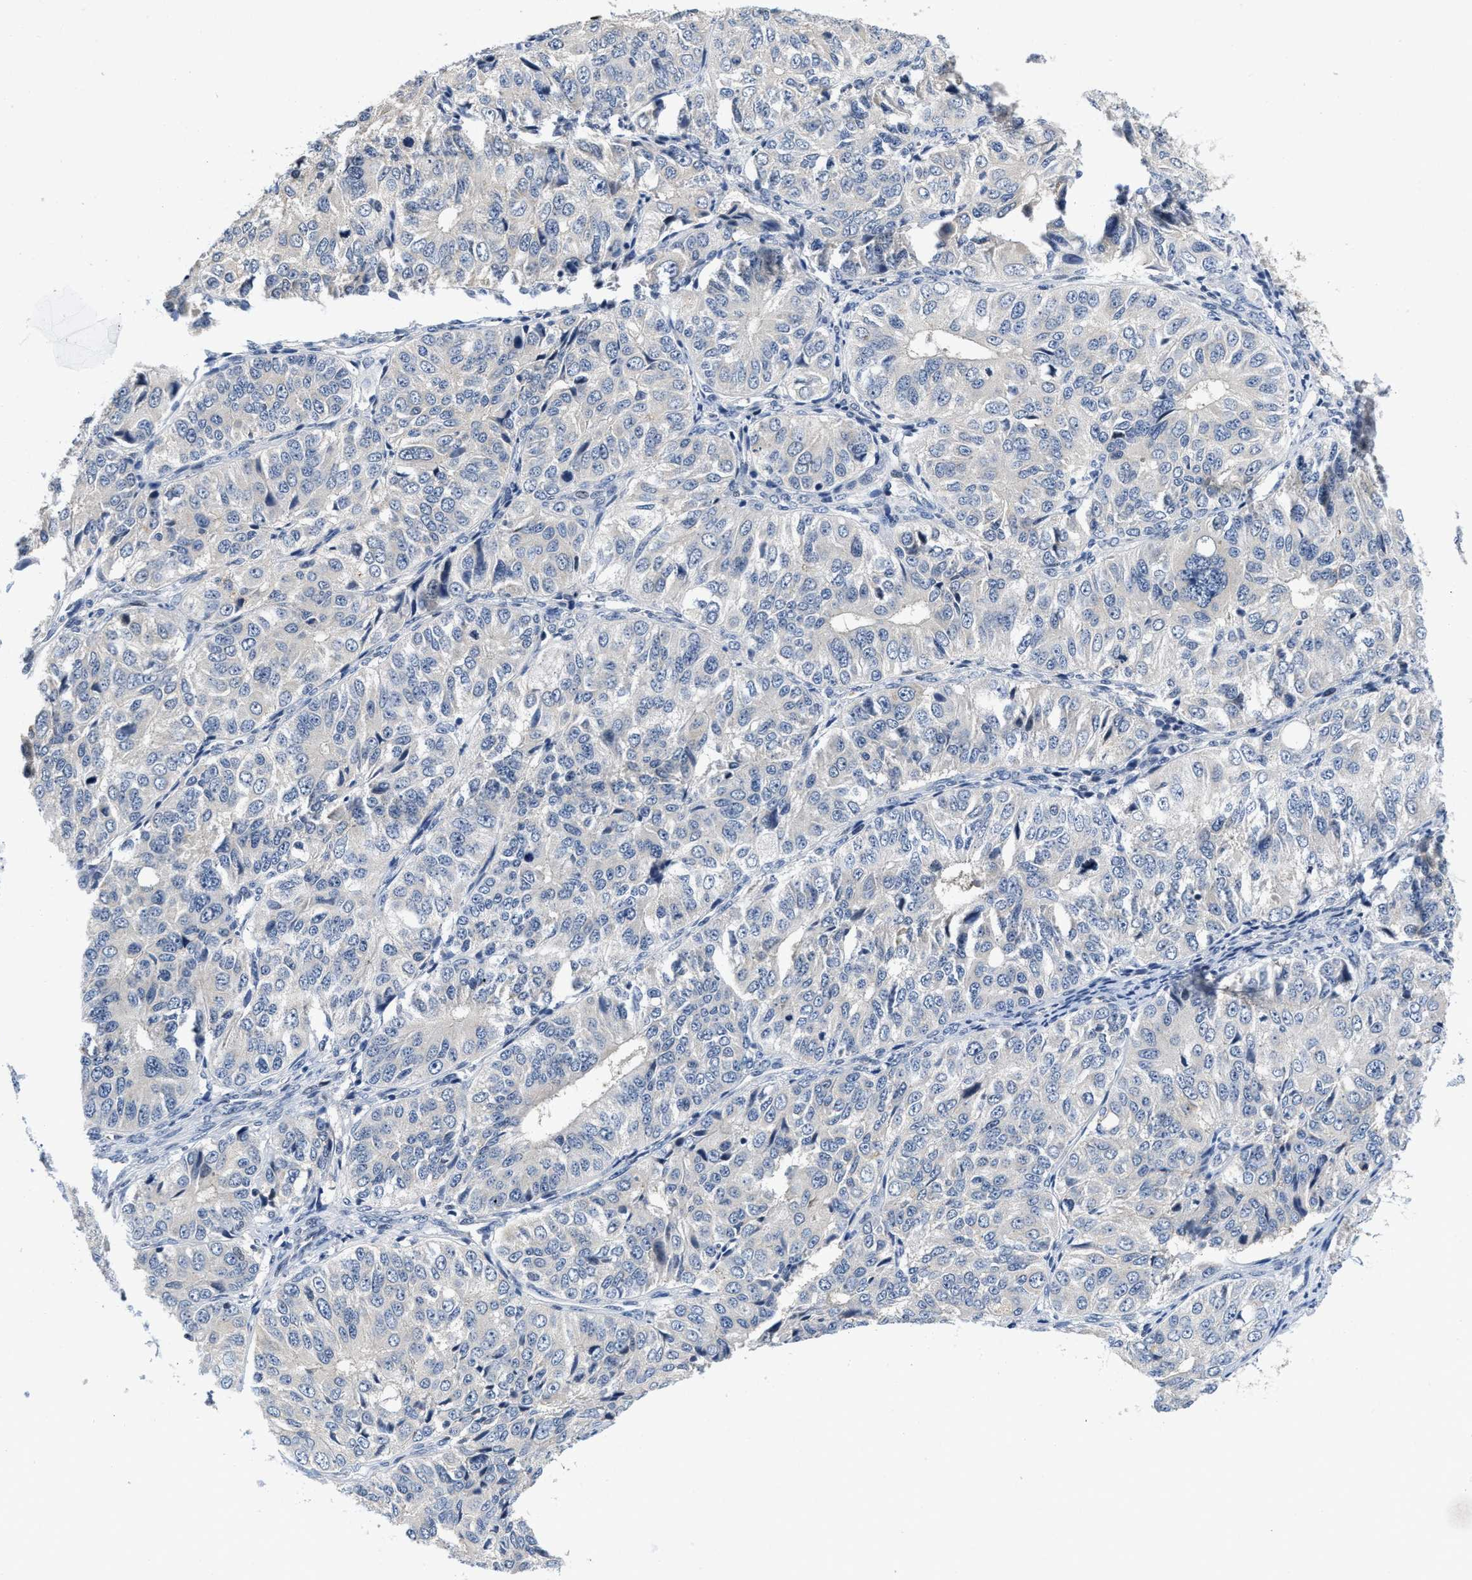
{"staining": {"intensity": "negative", "quantity": "none", "location": "none"}, "tissue": "ovarian cancer", "cell_type": "Tumor cells", "image_type": "cancer", "snomed": [{"axis": "morphology", "description": "Carcinoma, endometroid"}, {"axis": "topography", "description": "Ovary"}], "caption": "High power microscopy histopathology image of an immunohistochemistry (IHC) photomicrograph of endometroid carcinoma (ovarian), revealing no significant expression in tumor cells.", "gene": "VIP", "patient": {"sex": "female", "age": 51}}